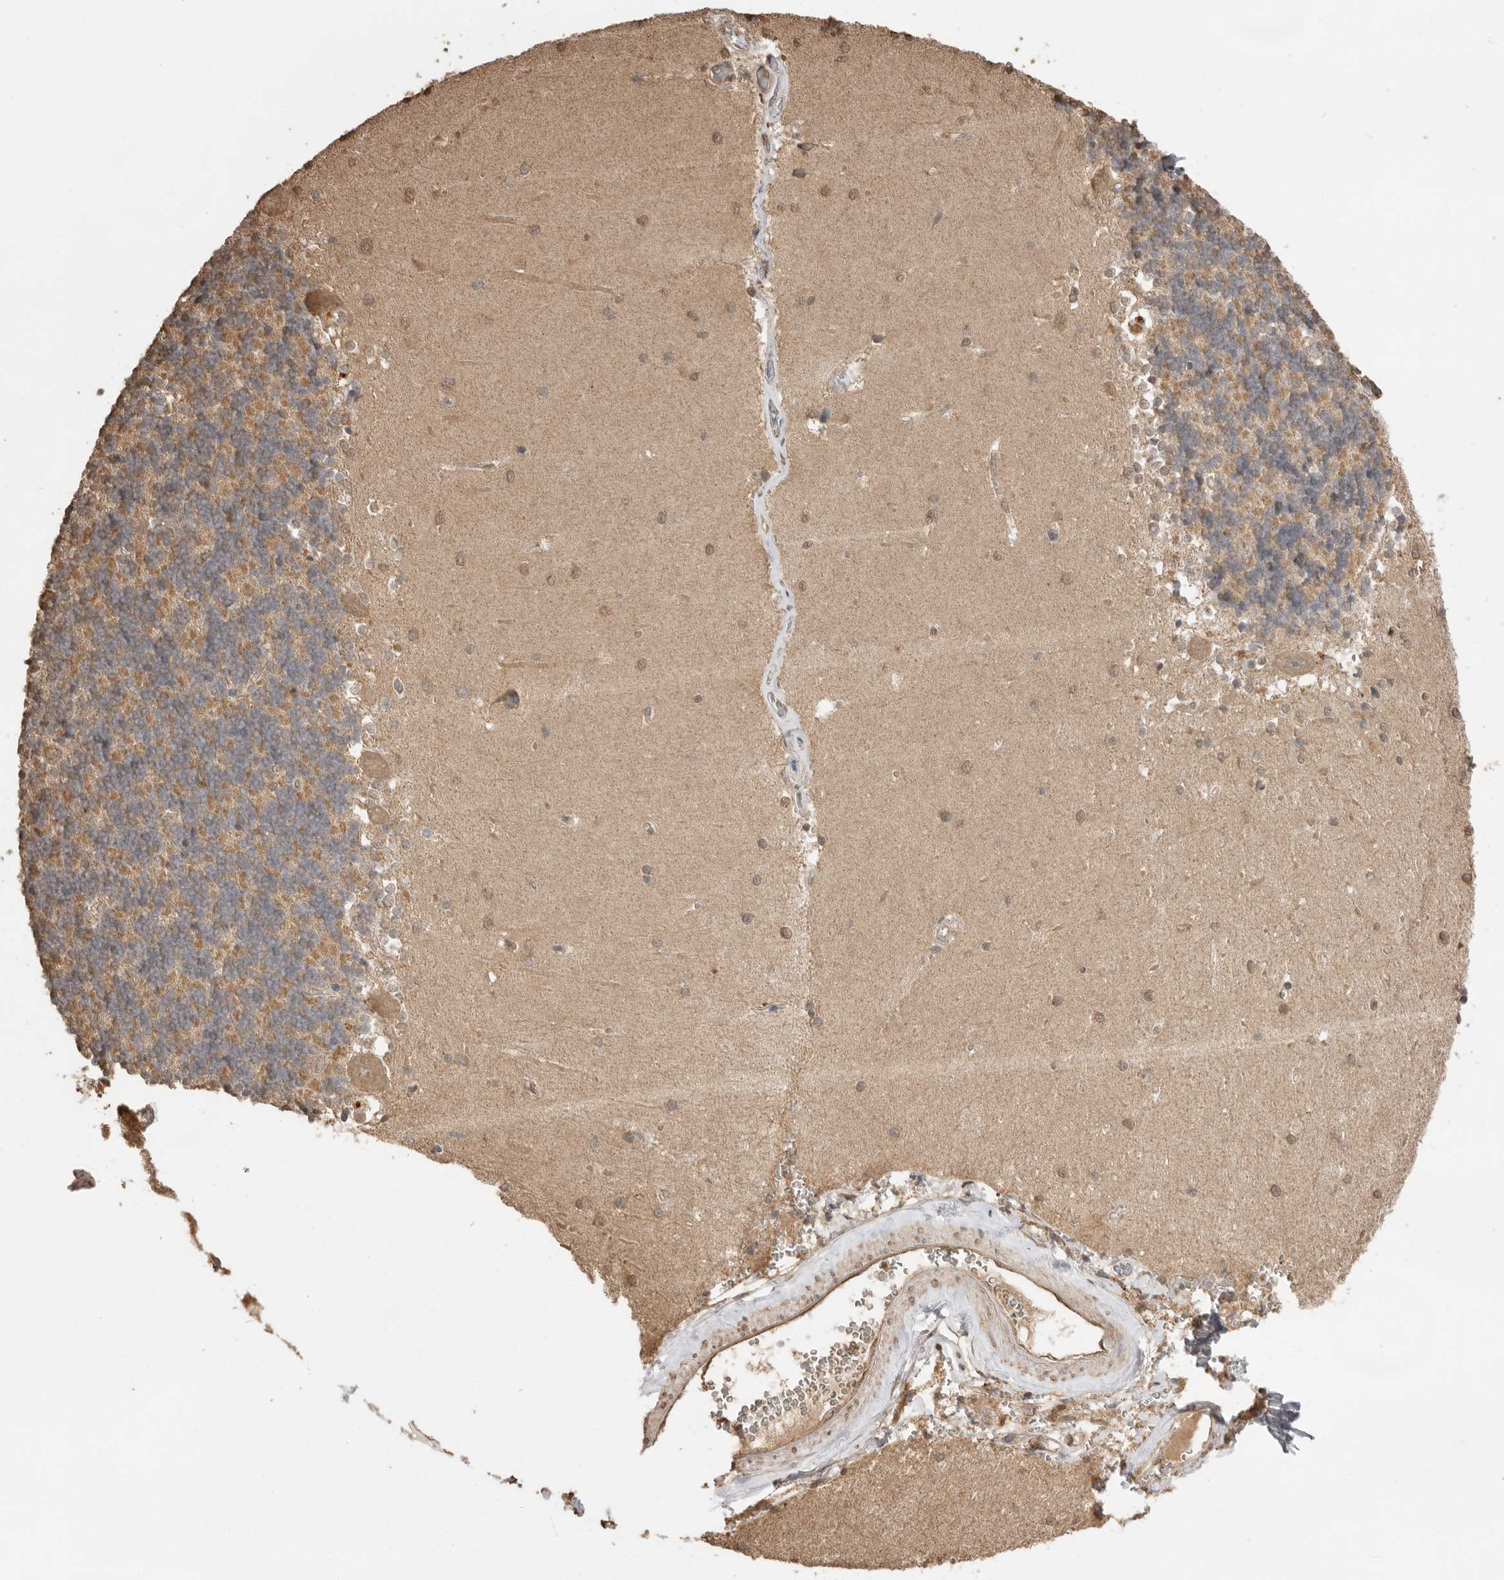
{"staining": {"intensity": "moderate", "quantity": ">75%", "location": "cytoplasmic/membranous"}, "tissue": "cerebellum", "cell_type": "Cells in granular layer", "image_type": "normal", "snomed": [{"axis": "morphology", "description": "Normal tissue, NOS"}, {"axis": "topography", "description": "Cerebellum"}], "caption": "Cerebellum stained with immunohistochemistry displays moderate cytoplasmic/membranous expression in approximately >75% of cells in granular layer. Using DAB (brown) and hematoxylin (blue) stains, captured at high magnification using brightfield microscopy.", "gene": "JAG2", "patient": {"sex": "male", "age": 37}}